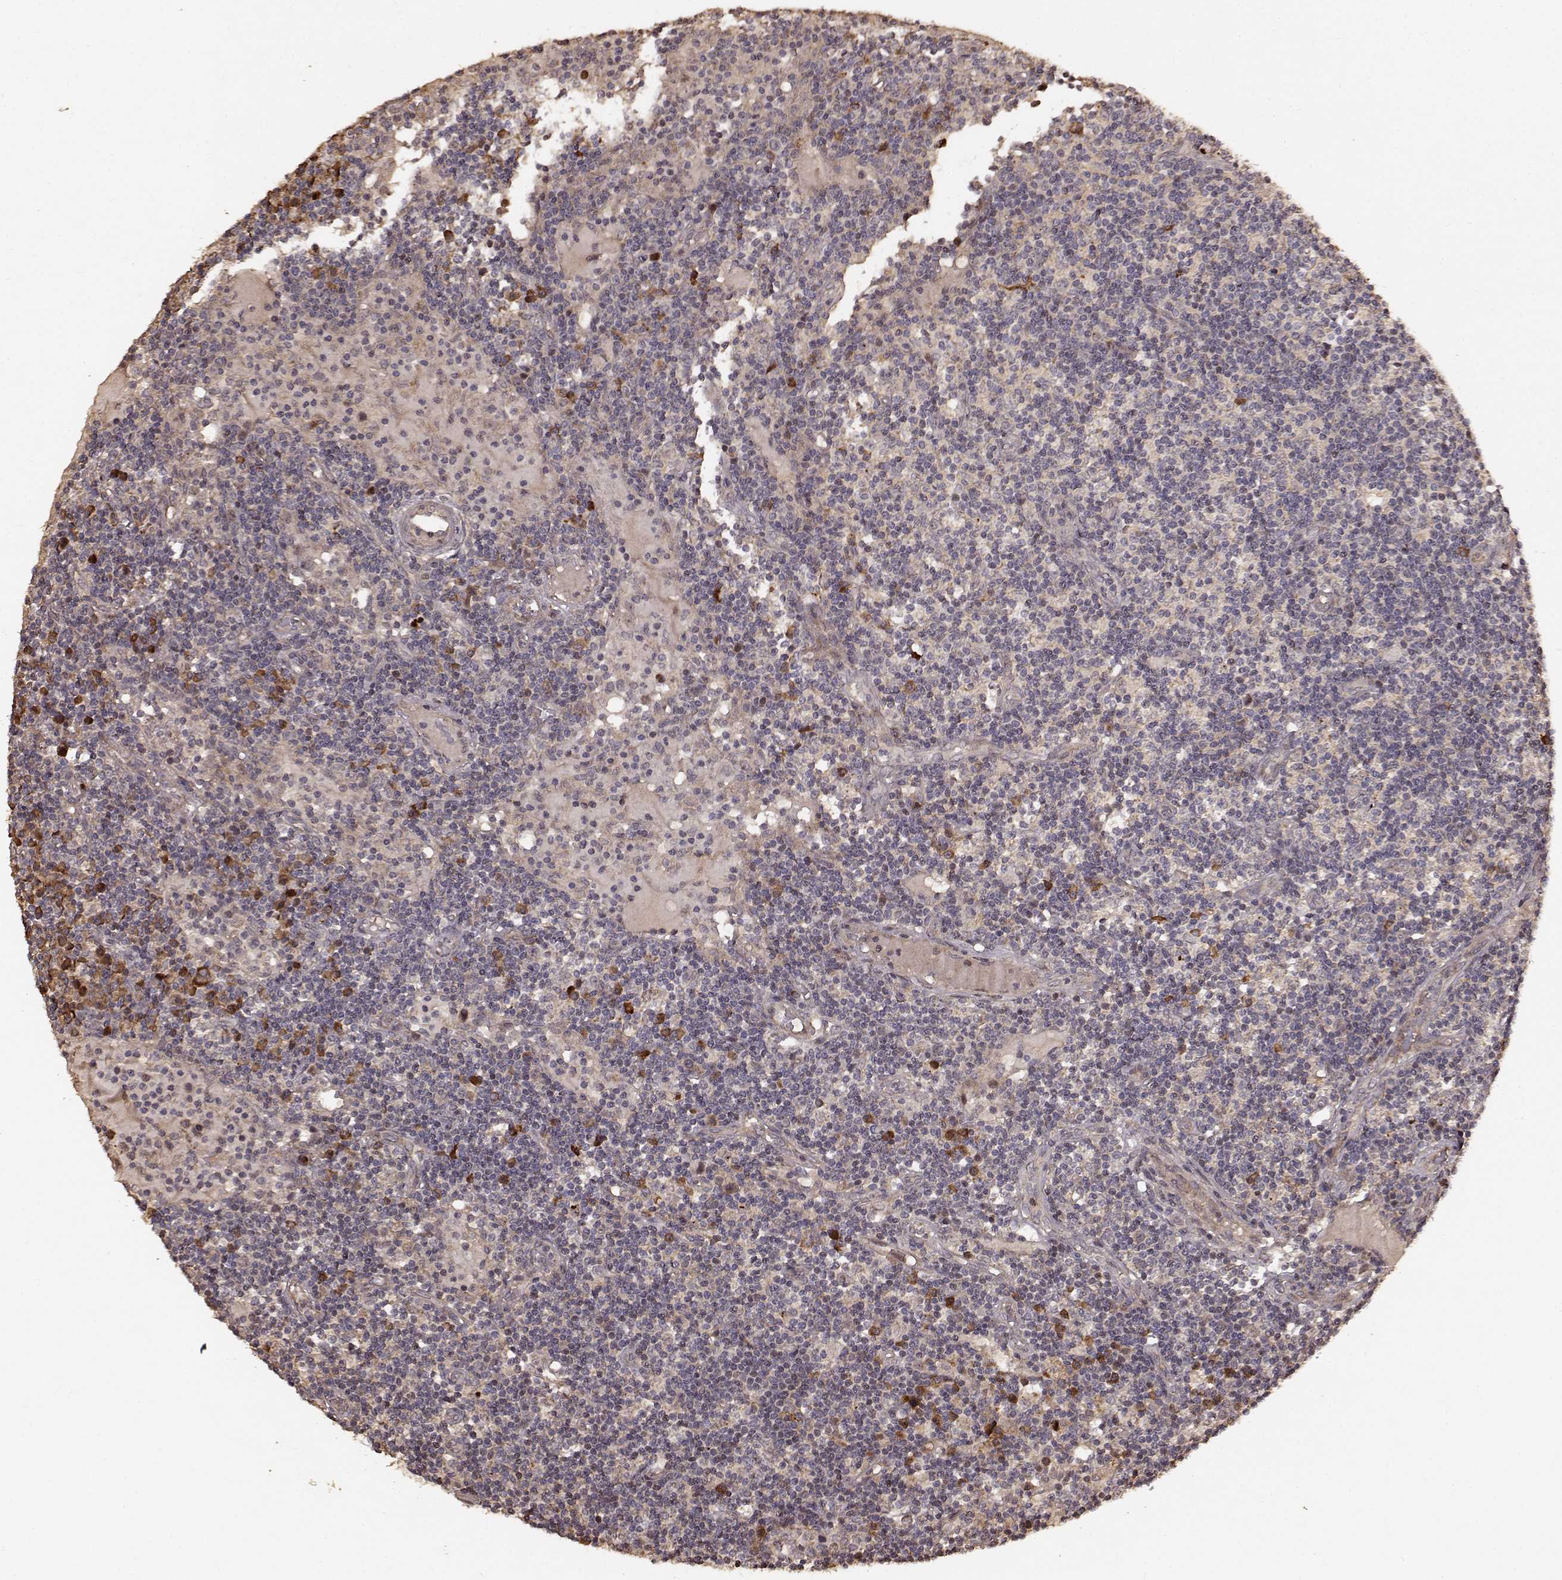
{"staining": {"intensity": "strong", "quantity": "<25%", "location": "cytoplasmic/membranous"}, "tissue": "lymph node", "cell_type": "Non-germinal center cells", "image_type": "normal", "snomed": [{"axis": "morphology", "description": "Normal tissue, NOS"}, {"axis": "topography", "description": "Lymph node"}], "caption": "Lymph node stained for a protein (brown) demonstrates strong cytoplasmic/membranous positive expression in approximately <25% of non-germinal center cells.", "gene": "USP15", "patient": {"sex": "female", "age": 72}}